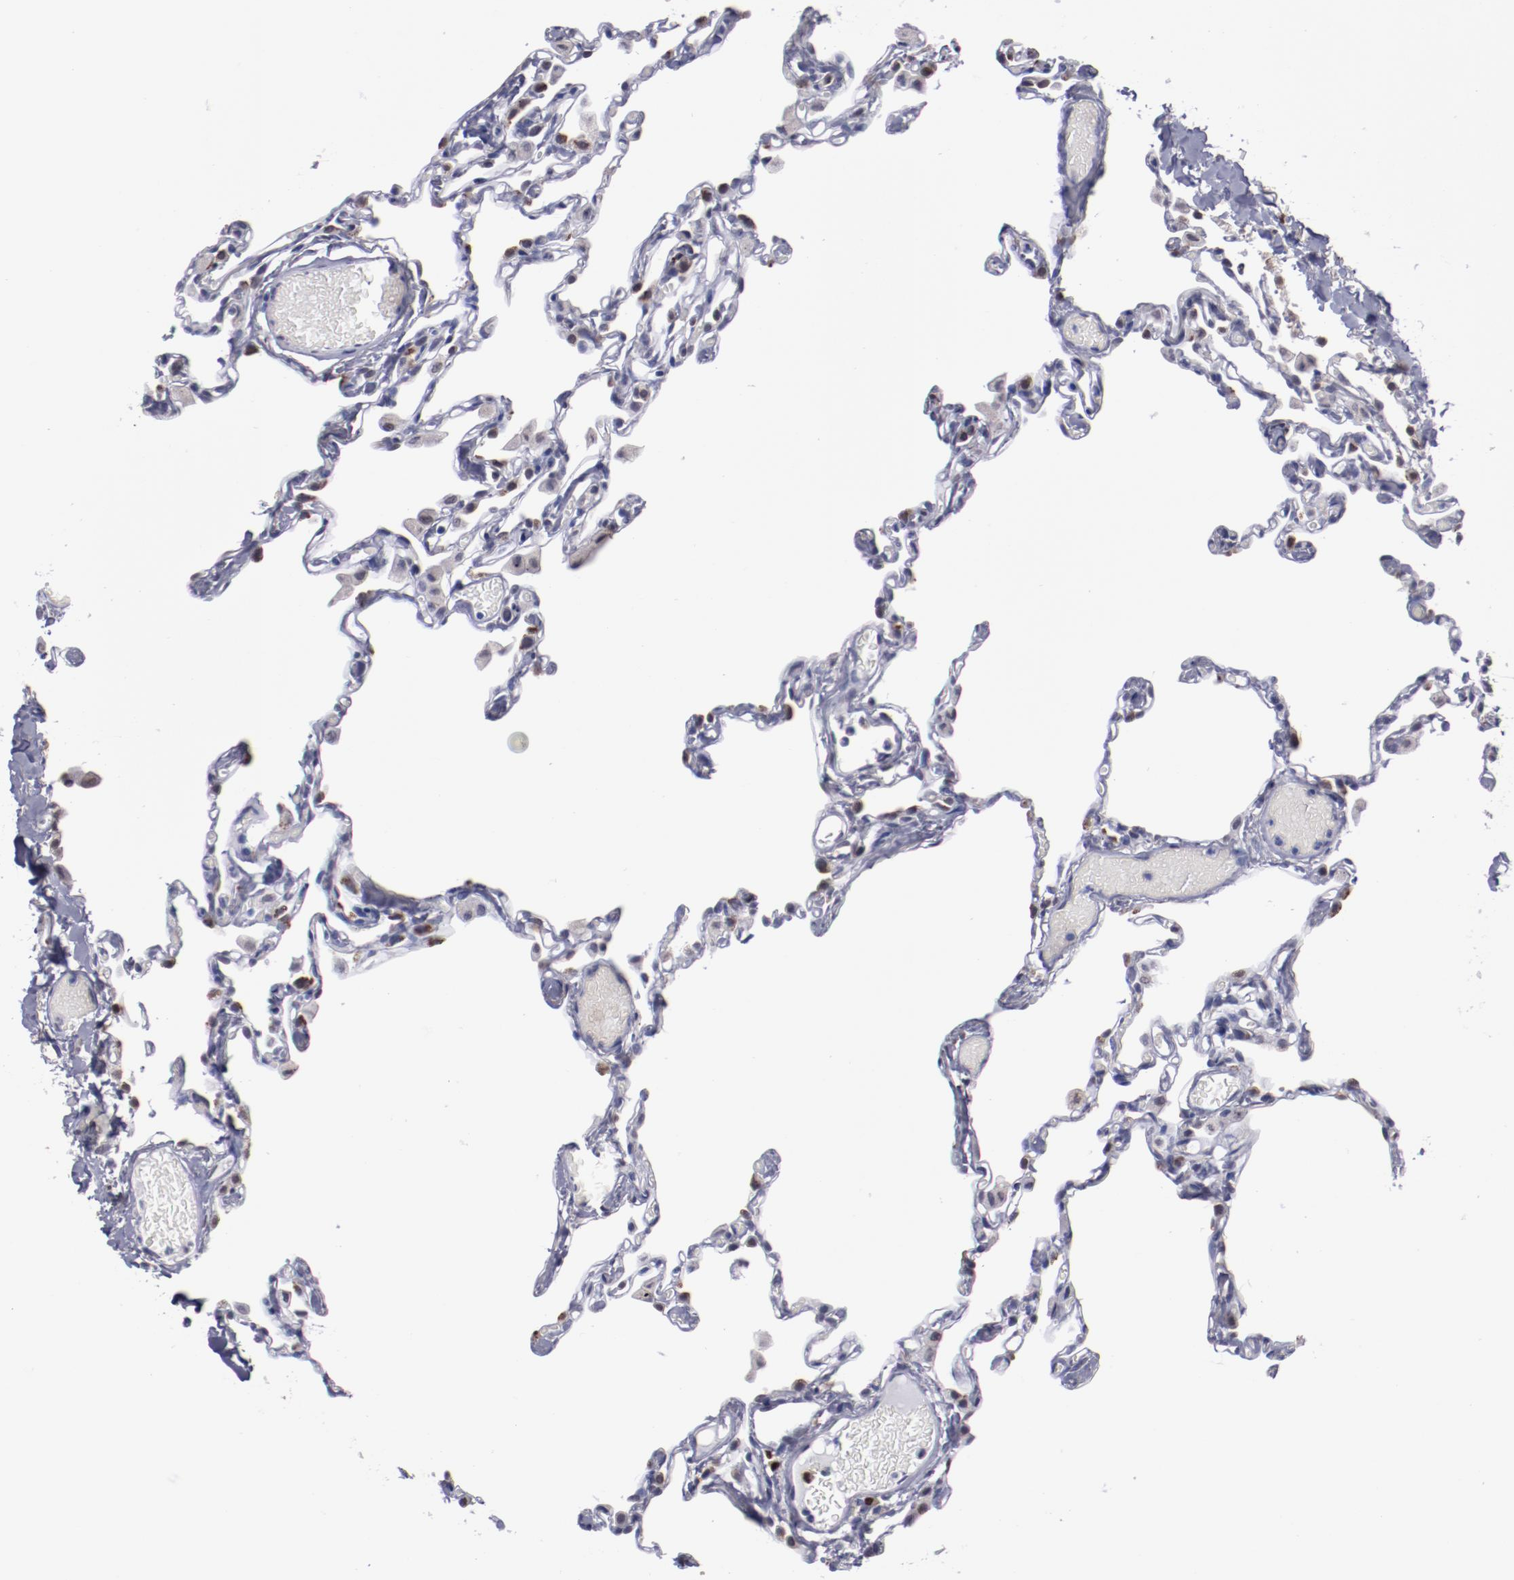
{"staining": {"intensity": "negative", "quantity": "none", "location": "none"}, "tissue": "lung", "cell_type": "Alveolar cells", "image_type": "normal", "snomed": [{"axis": "morphology", "description": "Normal tissue, NOS"}, {"axis": "topography", "description": "Lung"}], "caption": "The image demonstrates no staining of alveolar cells in benign lung. Nuclei are stained in blue.", "gene": "IRF4", "patient": {"sex": "female", "age": 49}}